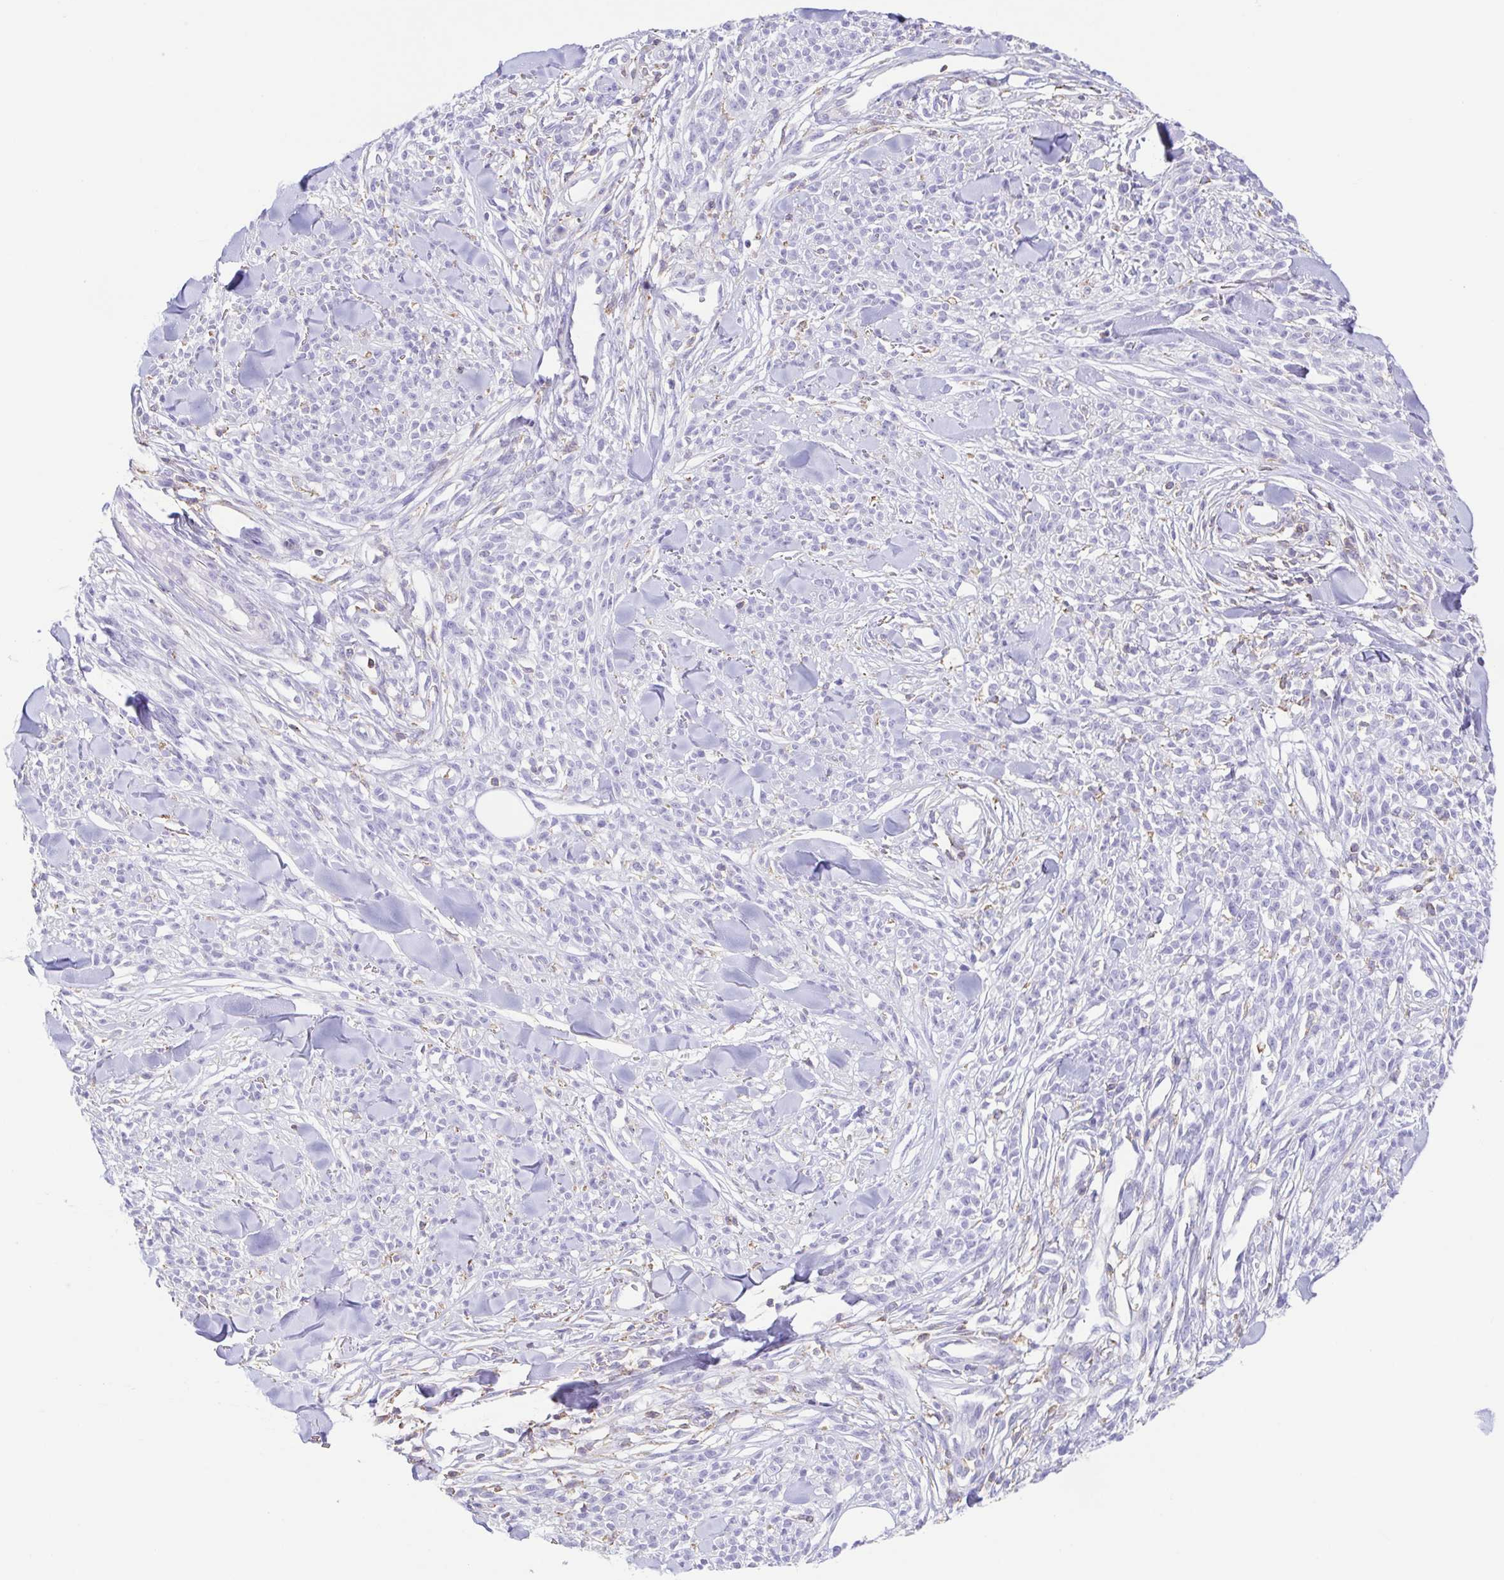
{"staining": {"intensity": "negative", "quantity": "none", "location": "none"}, "tissue": "melanoma", "cell_type": "Tumor cells", "image_type": "cancer", "snomed": [{"axis": "morphology", "description": "Malignant melanoma, NOS"}, {"axis": "topography", "description": "Skin"}, {"axis": "topography", "description": "Skin of trunk"}], "caption": "Tumor cells are negative for brown protein staining in melanoma.", "gene": "ARPP21", "patient": {"sex": "male", "age": 74}}